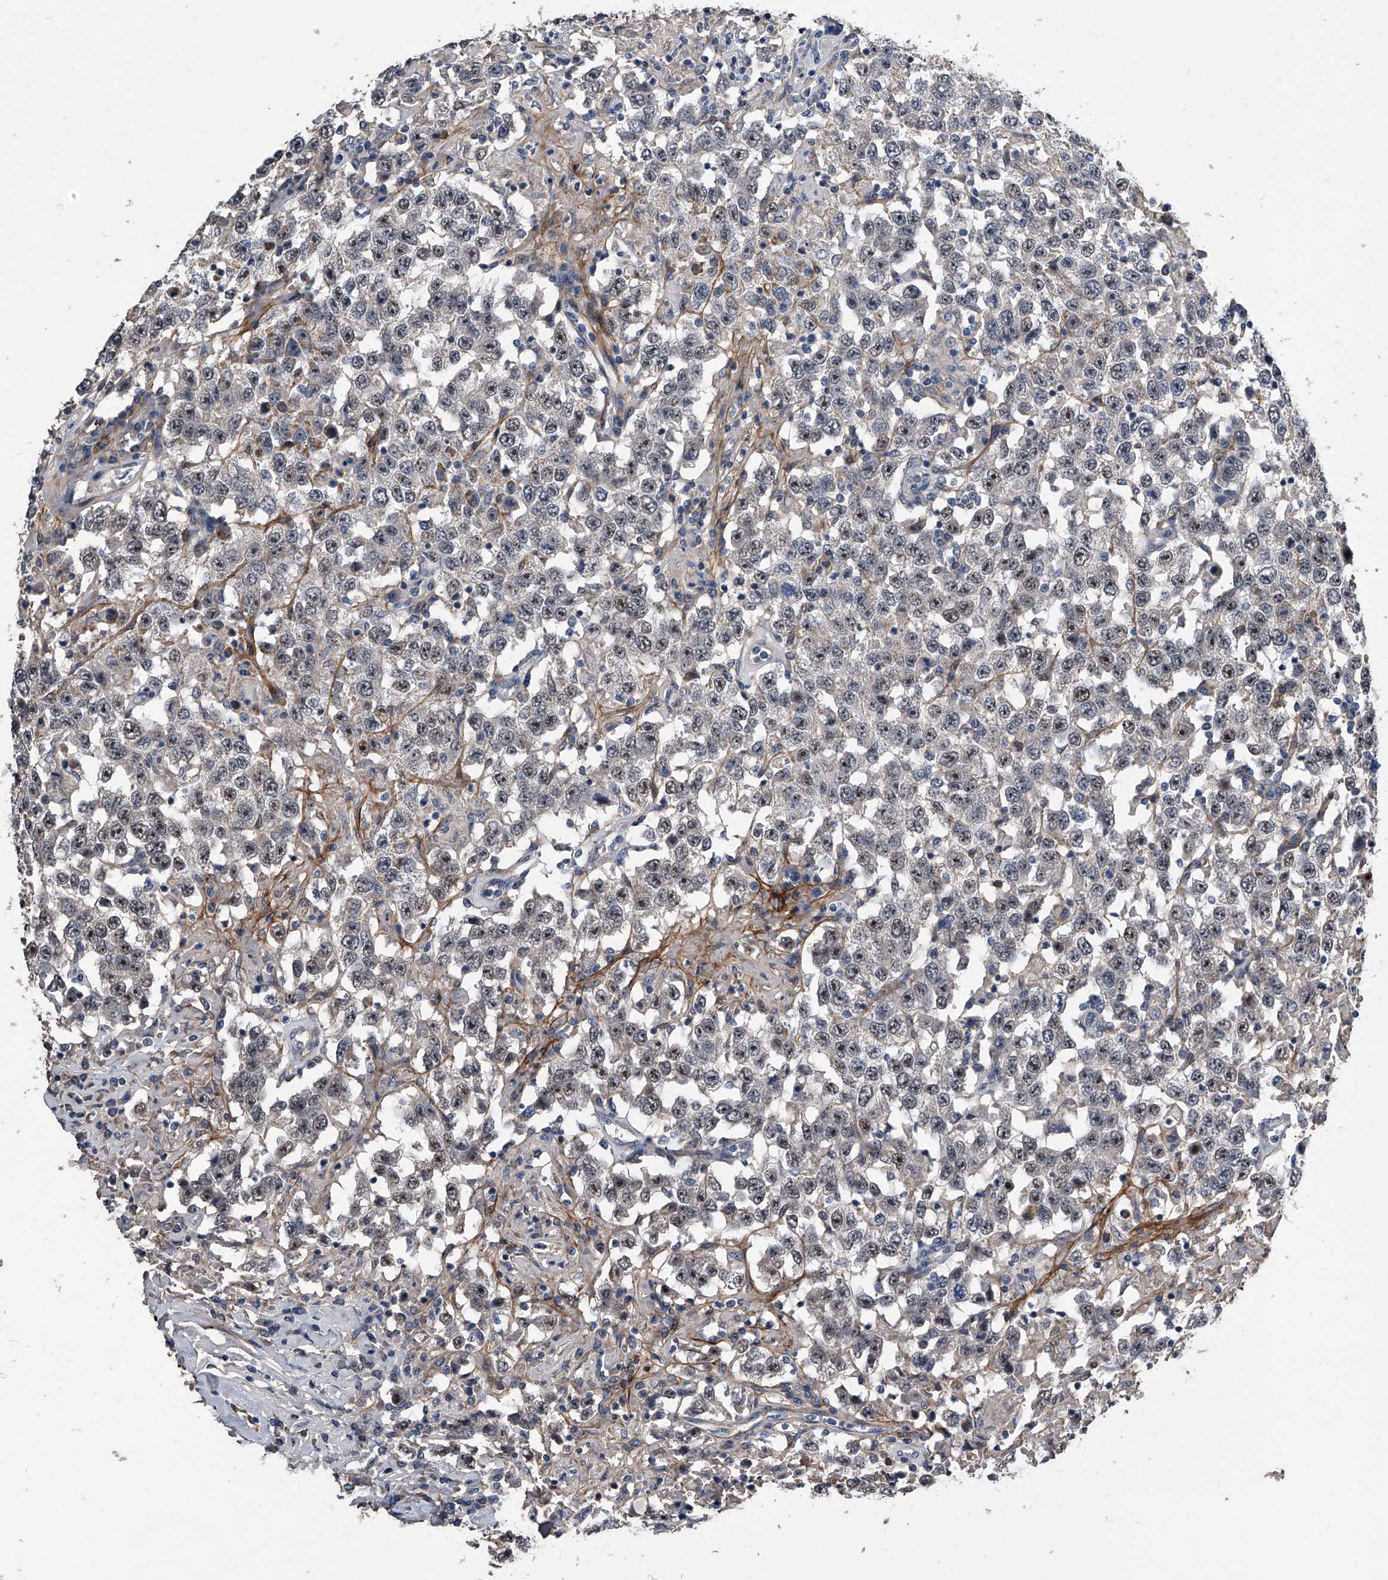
{"staining": {"intensity": "moderate", "quantity": ">75%", "location": "nuclear"}, "tissue": "testis cancer", "cell_type": "Tumor cells", "image_type": "cancer", "snomed": [{"axis": "morphology", "description": "Seminoma, NOS"}, {"axis": "topography", "description": "Testis"}], "caption": "About >75% of tumor cells in testis seminoma exhibit moderate nuclear protein expression as visualized by brown immunohistochemical staining.", "gene": "PHACTR1", "patient": {"sex": "male", "age": 41}}